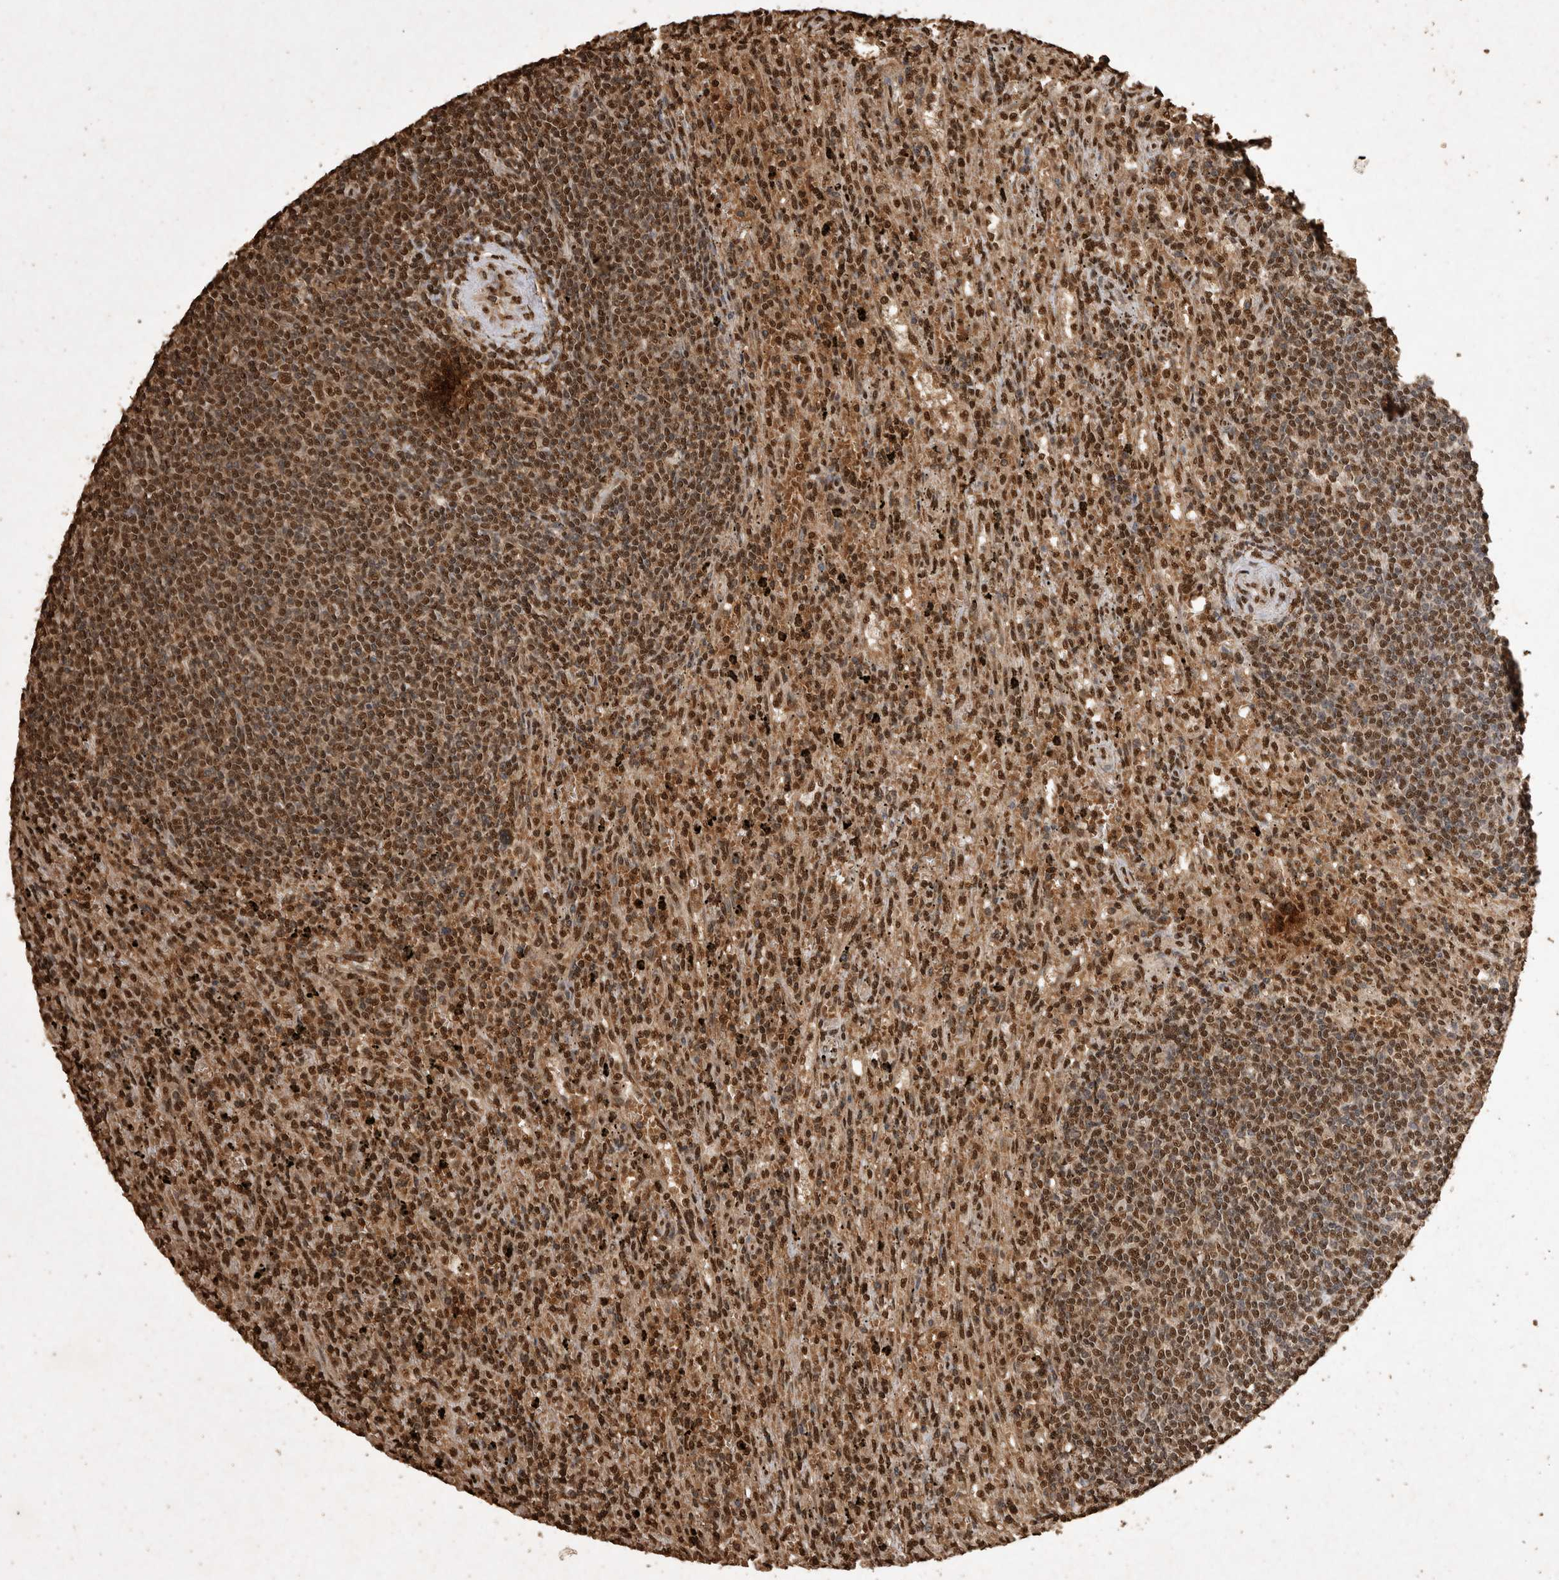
{"staining": {"intensity": "moderate", "quantity": ">75%", "location": "nuclear"}, "tissue": "lymphoma", "cell_type": "Tumor cells", "image_type": "cancer", "snomed": [{"axis": "morphology", "description": "Malignant lymphoma, non-Hodgkin's type, Low grade"}, {"axis": "topography", "description": "Spleen"}], "caption": "High-magnification brightfield microscopy of lymphoma stained with DAB (brown) and counterstained with hematoxylin (blue). tumor cells exhibit moderate nuclear expression is seen in about>75% of cells.", "gene": "OAS2", "patient": {"sex": "male", "age": 76}}